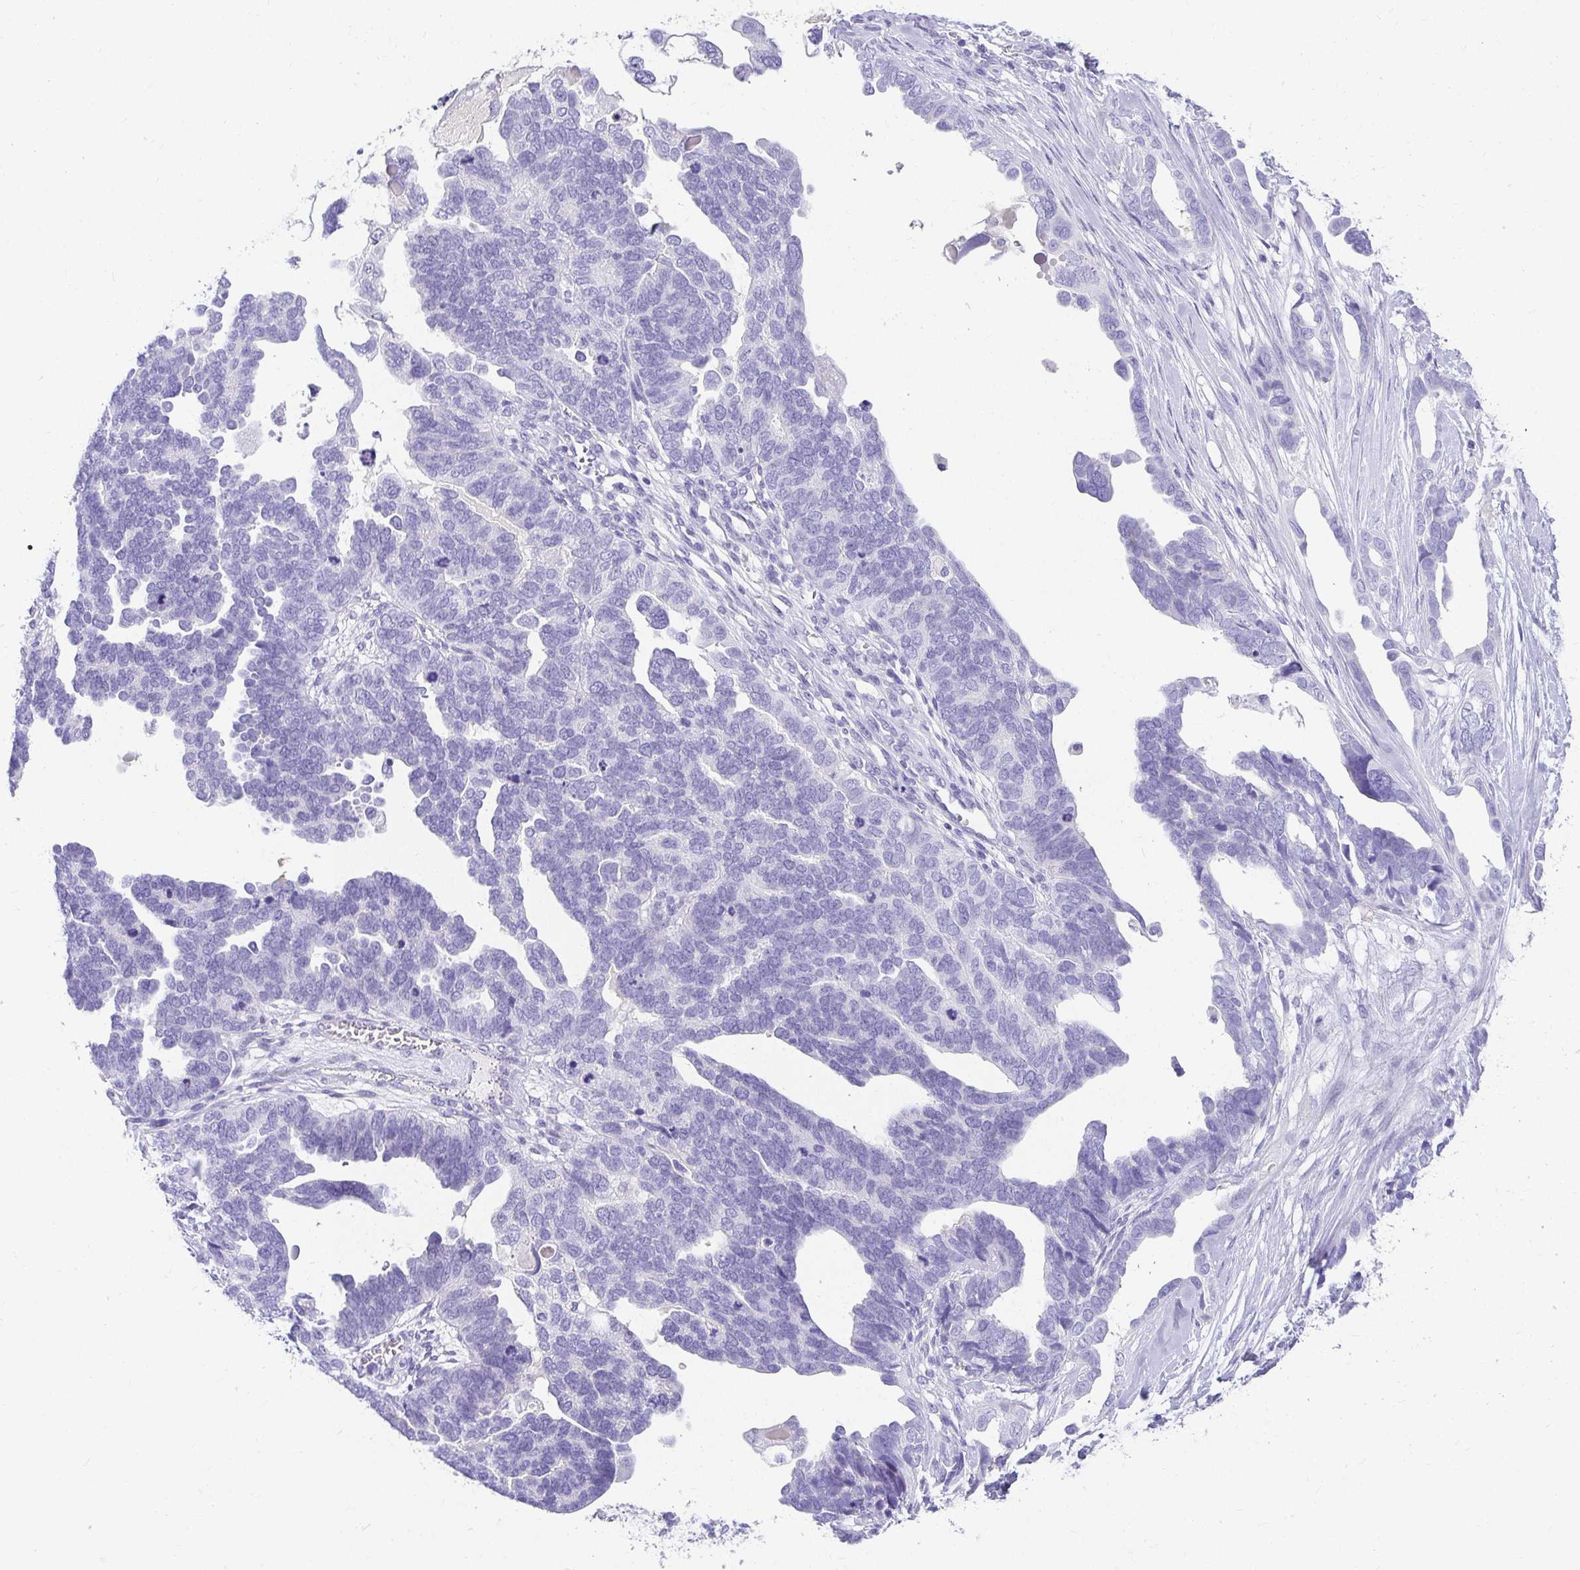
{"staining": {"intensity": "negative", "quantity": "none", "location": "none"}, "tissue": "ovarian cancer", "cell_type": "Tumor cells", "image_type": "cancer", "snomed": [{"axis": "morphology", "description": "Cystadenocarcinoma, serous, NOS"}, {"axis": "topography", "description": "Ovary"}], "caption": "Photomicrograph shows no protein expression in tumor cells of ovarian serous cystadenocarcinoma tissue.", "gene": "CHAT", "patient": {"sex": "female", "age": 51}}